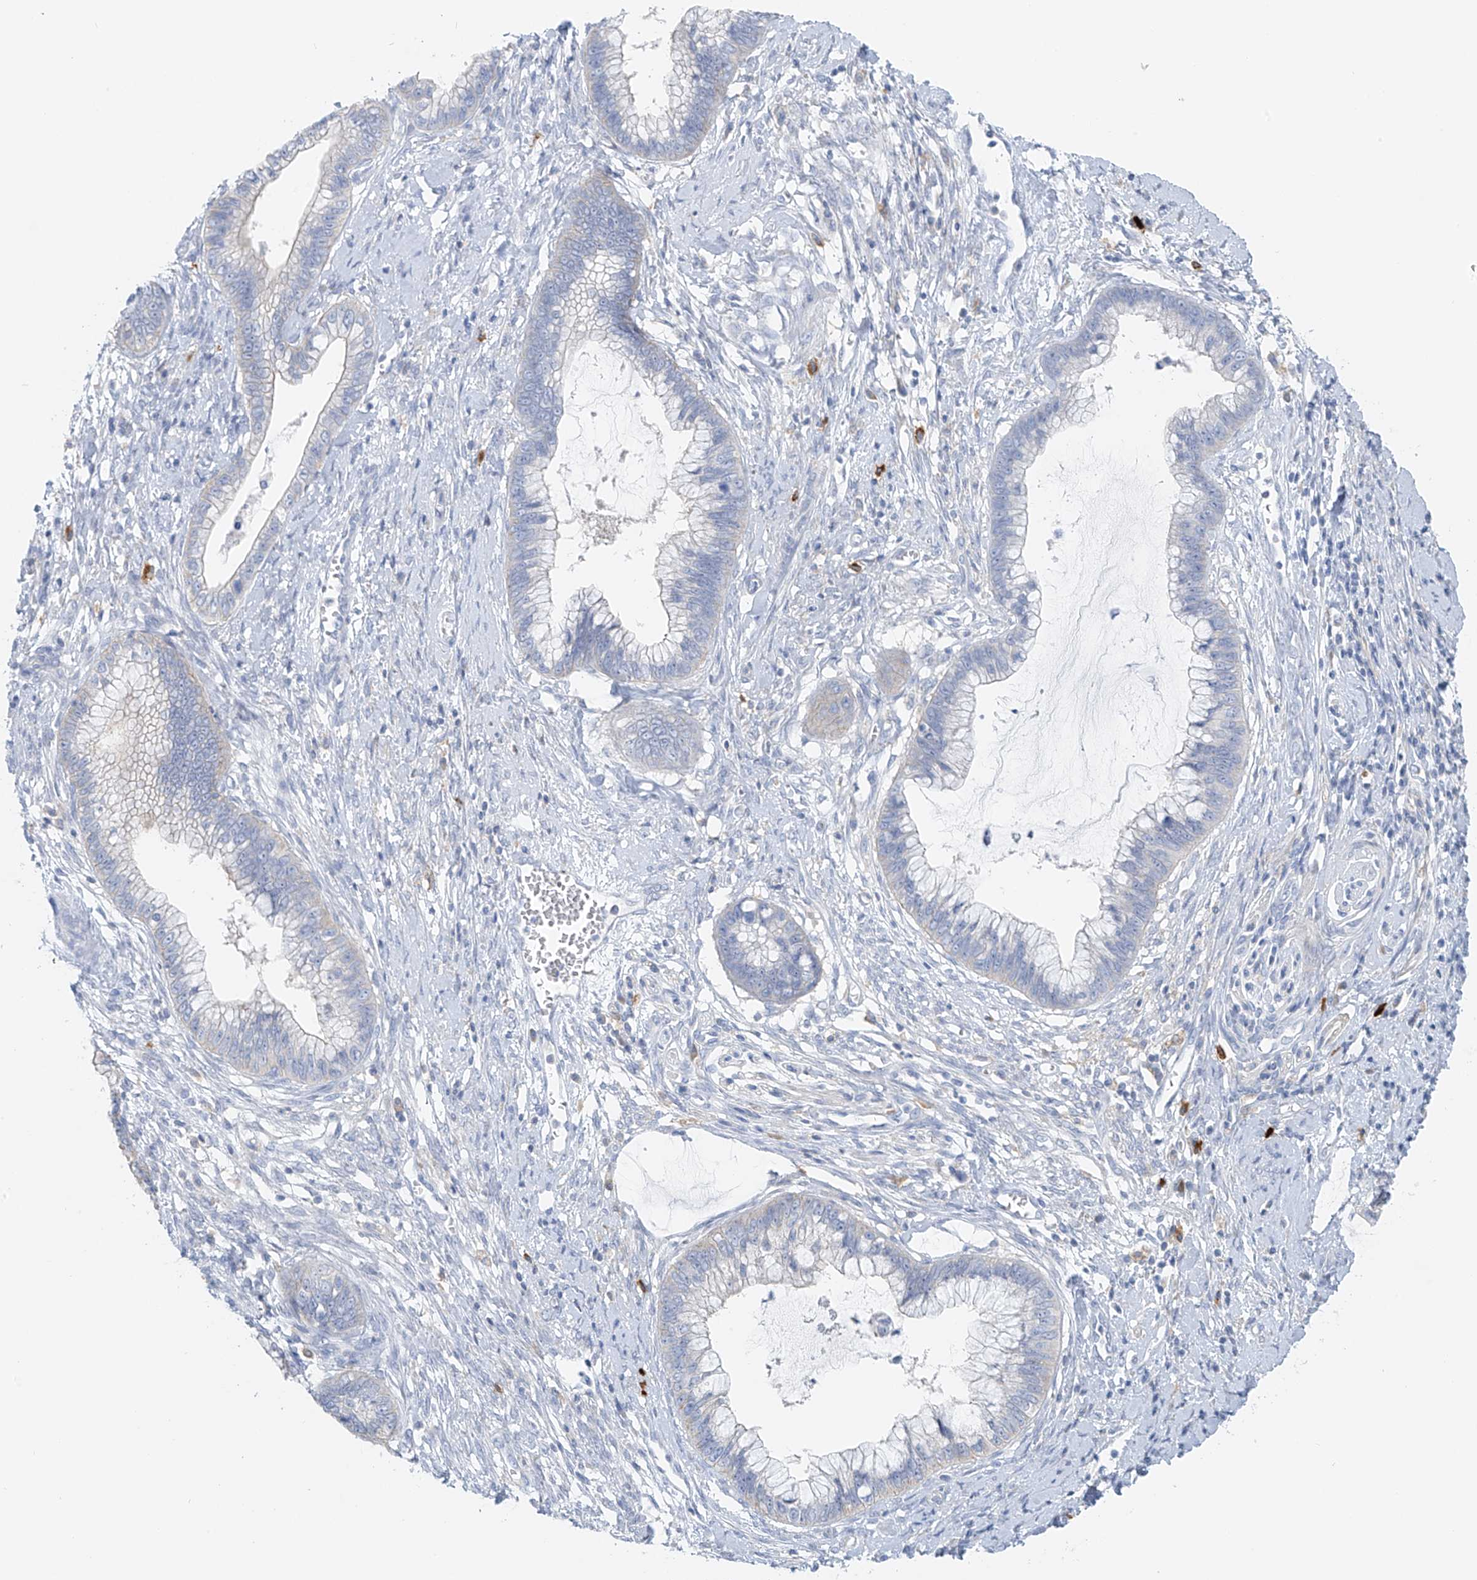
{"staining": {"intensity": "negative", "quantity": "none", "location": "none"}, "tissue": "cervical cancer", "cell_type": "Tumor cells", "image_type": "cancer", "snomed": [{"axis": "morphology", "description": "Adenocarcinoma, NOS"}, {"axis": "topography", "description": "Cervix"}], "caption": "Immunohistochemistry image of cervical cancer stained for a protein (brown), which demonstrates no expression in tumor cells.", "gene": "POMGNT2", "patient": {"sex": "female", "age": 44}}